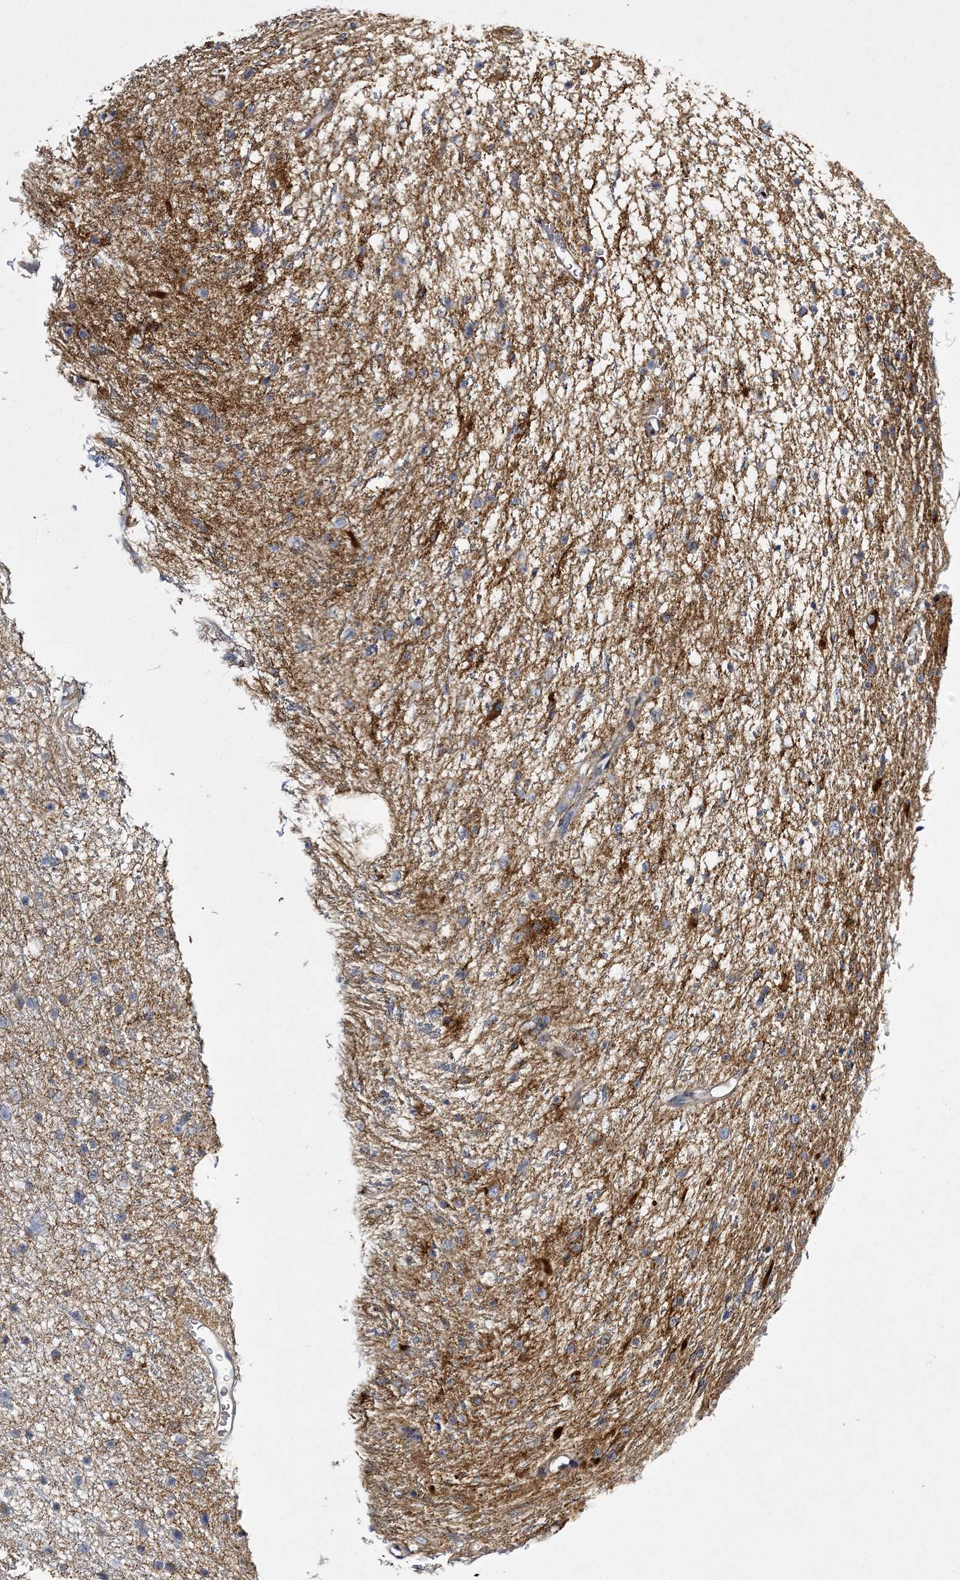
{"staining": {"intensity": "negative", "quantity": "none", "location": "none"}, "tissue": "glioma", "cell_type": "Tumor cells", "image_type": "cancer", "snomed": [{"axis": "morphology", "description": "Glioma, malignant, Low grade"}, {"axis": "topography", "description": "Cerebral cortex"}], "caption": "DAB (3,3'-diaminobenzidine) immunohistochemical staining of human glioma displays no significant expression in tumor cells.", "gene": "CALN1", "patient": {"sex": "female", "age": 39}}